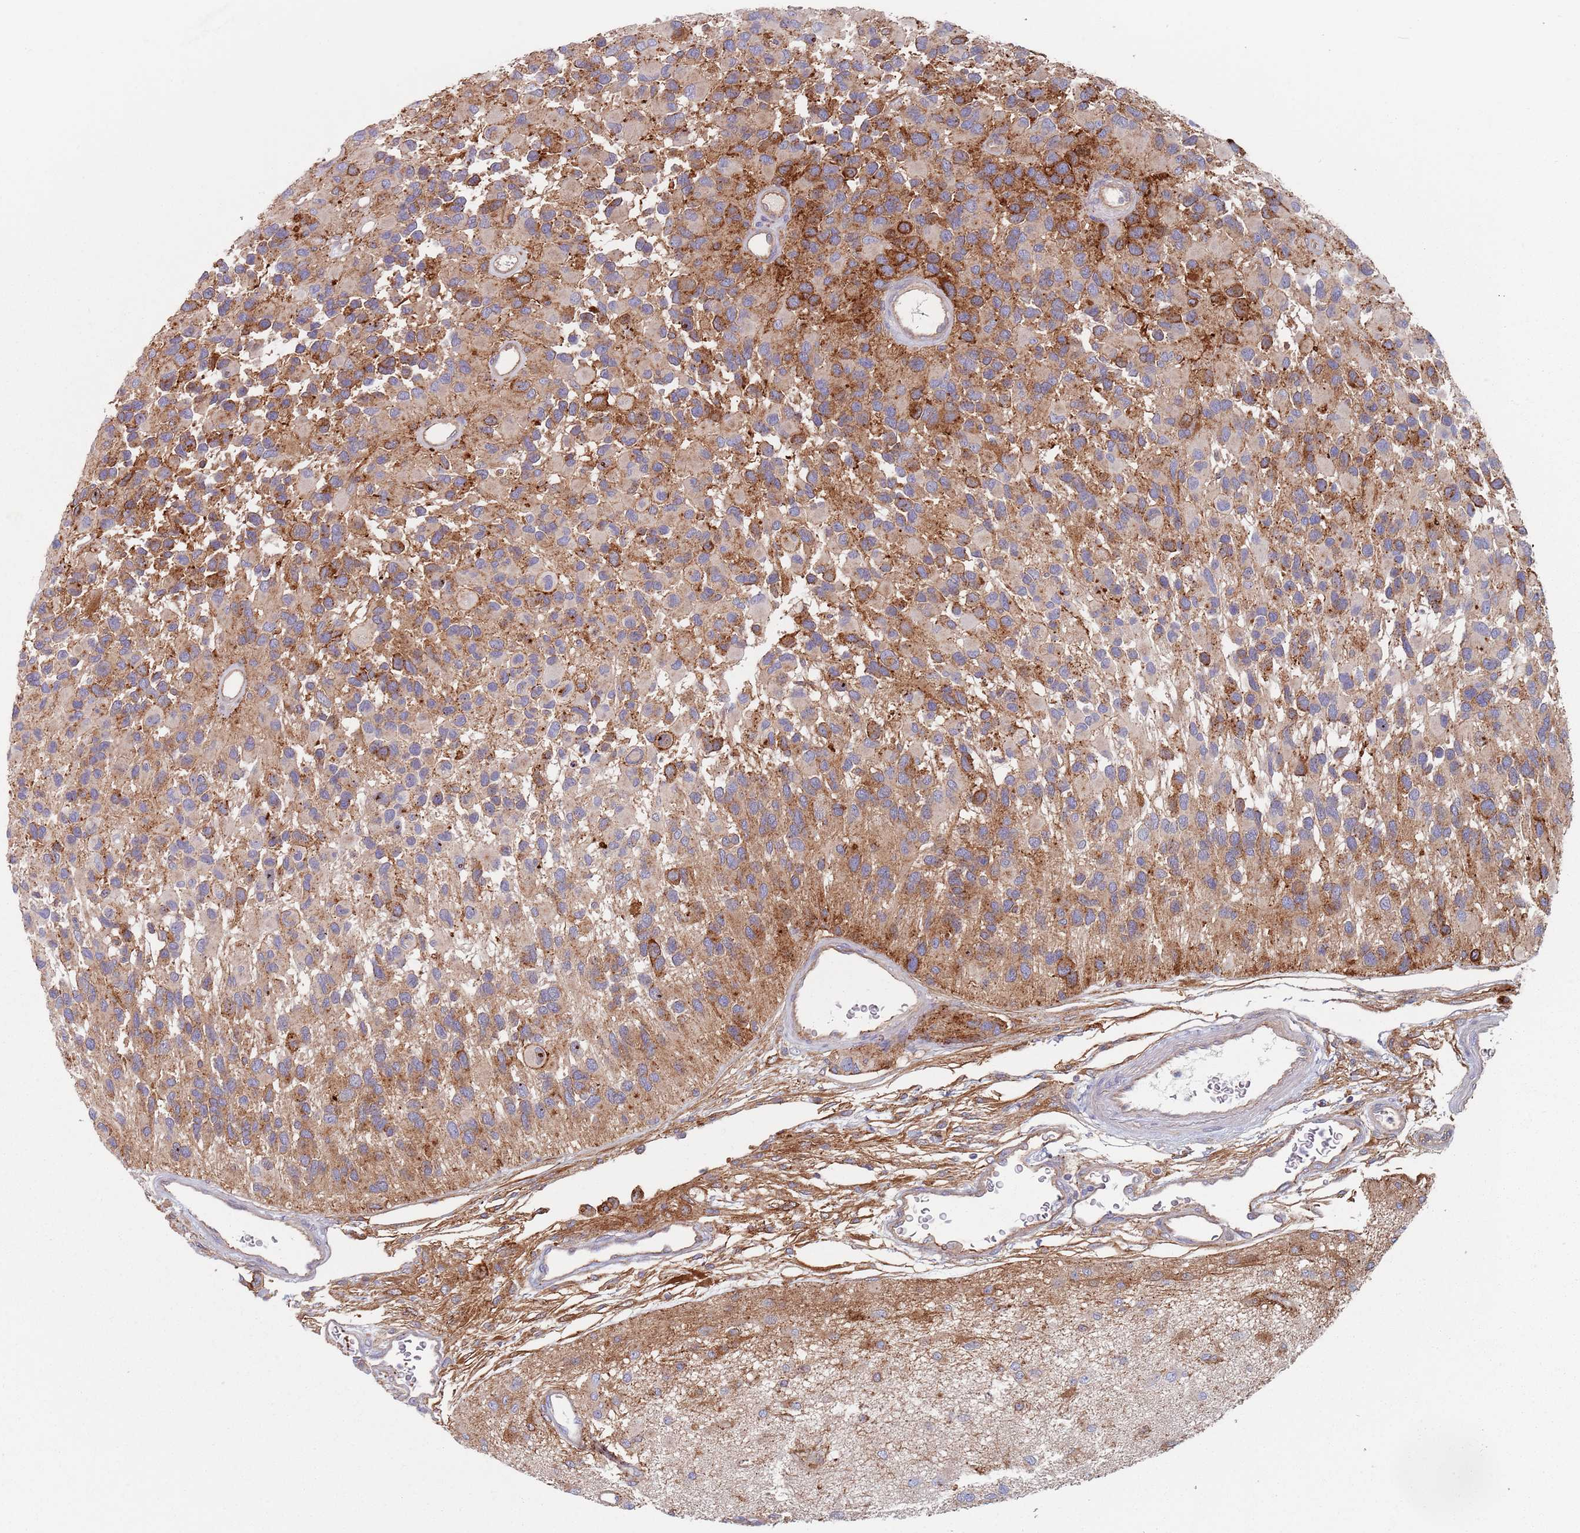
{"staining": {"intensity": "strong", "quantity": "<25%", "location": "cytoplasmic/membranous"}, "tissue": "glioma", "cell_type": "Tumor cells", "image_type": "cancer", "snomed": [{"axis": "morphology", "description": "Glioma, malignant, High grade"}, {"axis": "topography", "description": "Brain"}], "caption": "DAB immunohistochemical staining of human malignant glioma (high-grade) exhibits strong cytoplasmic/membranous protein positivity in approximately <25% of tumor cells.", "gene": "APPL2", "patient": {"sex": "male", "age": 77}}